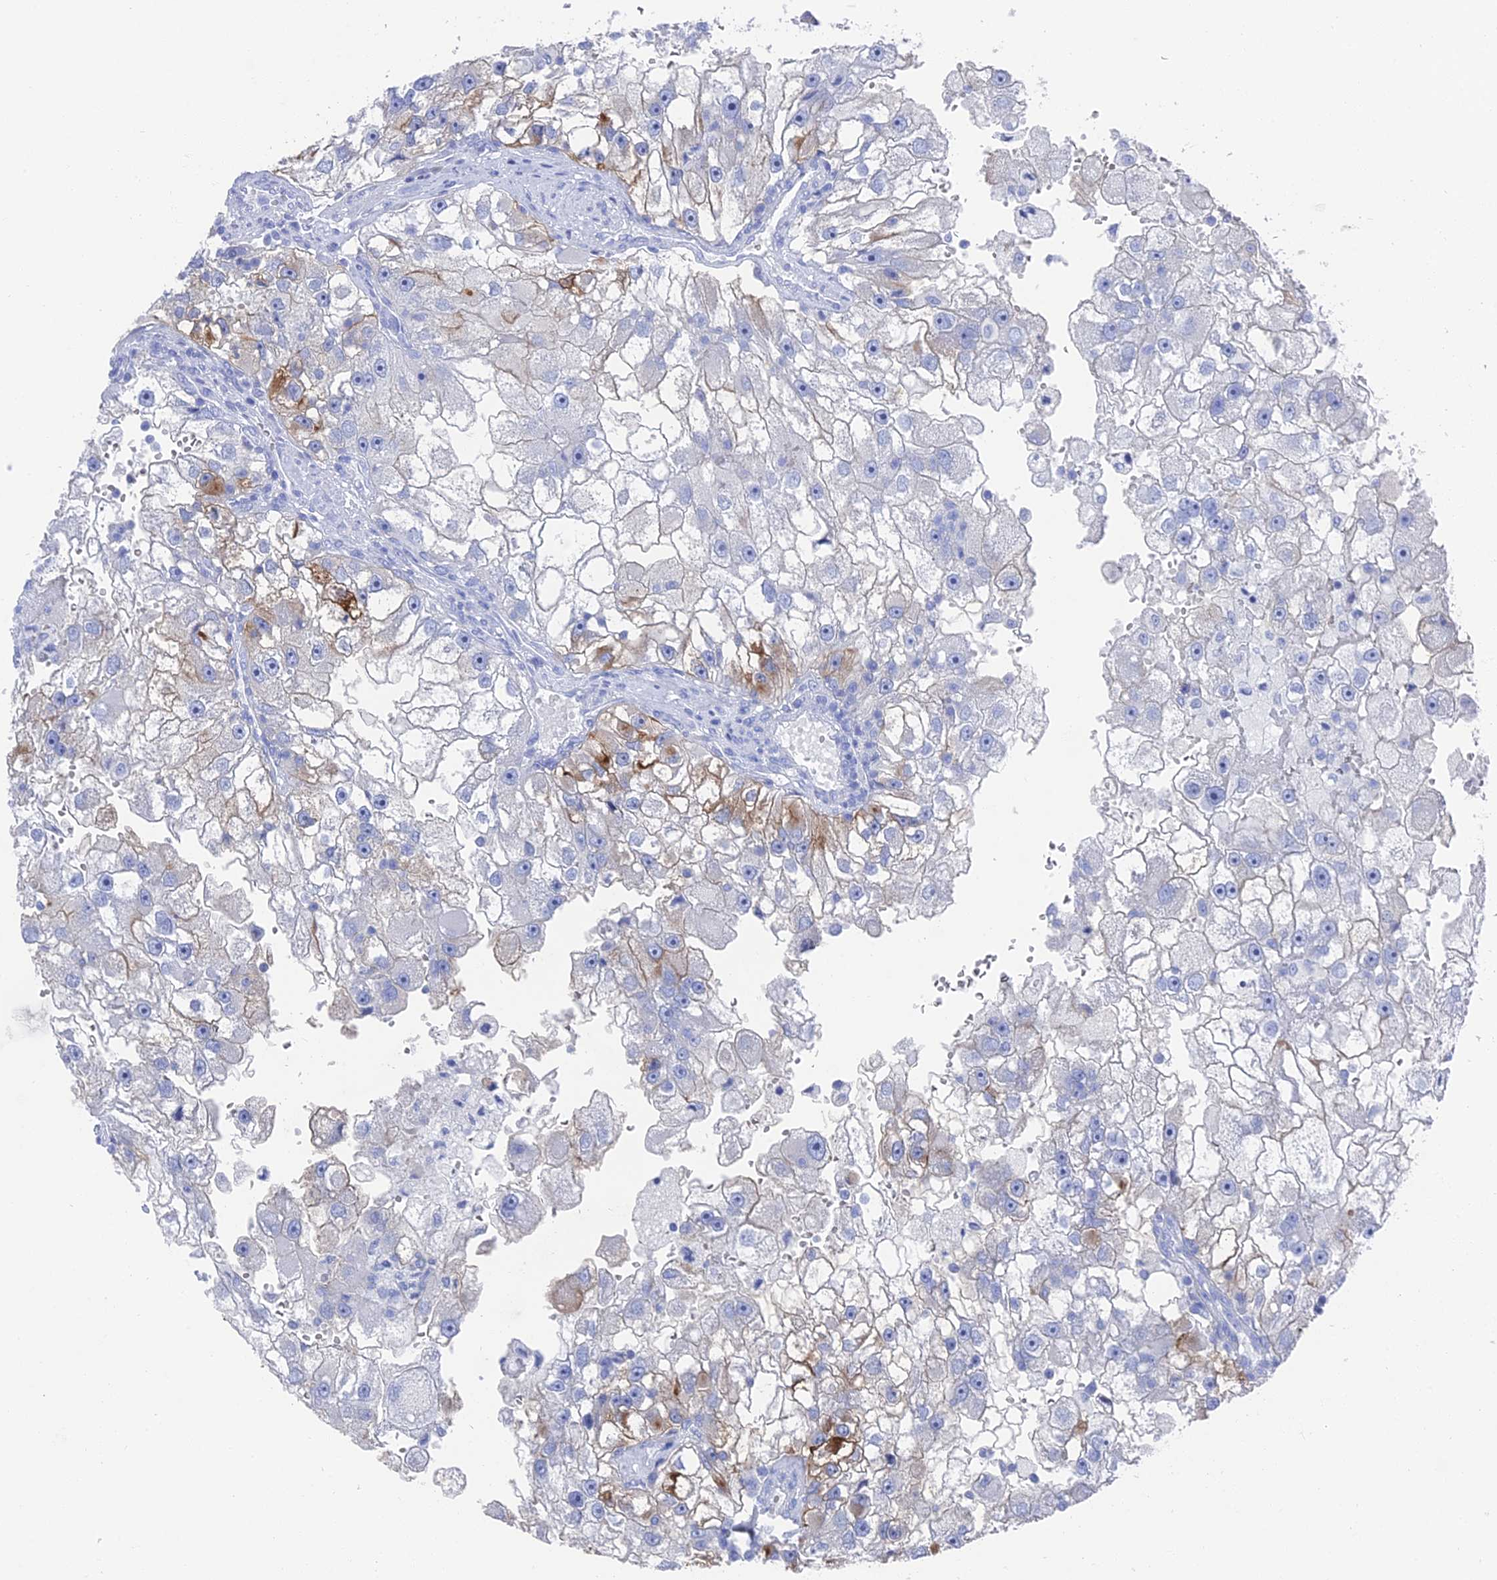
{"staining": {"intensity": "moderate", "quantity": "<25%", "location": "cytoplasmic/membranous"}, "tissue": "renal cancer", "cell_type": "Tumor cells", "image_type": "cancer", "snomed": [{"axis": "morphology", "description": "Adenocarcinoma, NOS"}, {"axis": "topography", "description": "Kidney"}], "caption": "A low amount of moderate cytoplasmic/membranous expression is present in about <25% of tumor cells in adenocarcinoma (renal) tissue.", "gene": "ENPP3", "patient": {"sex": "male", "age": 63}}